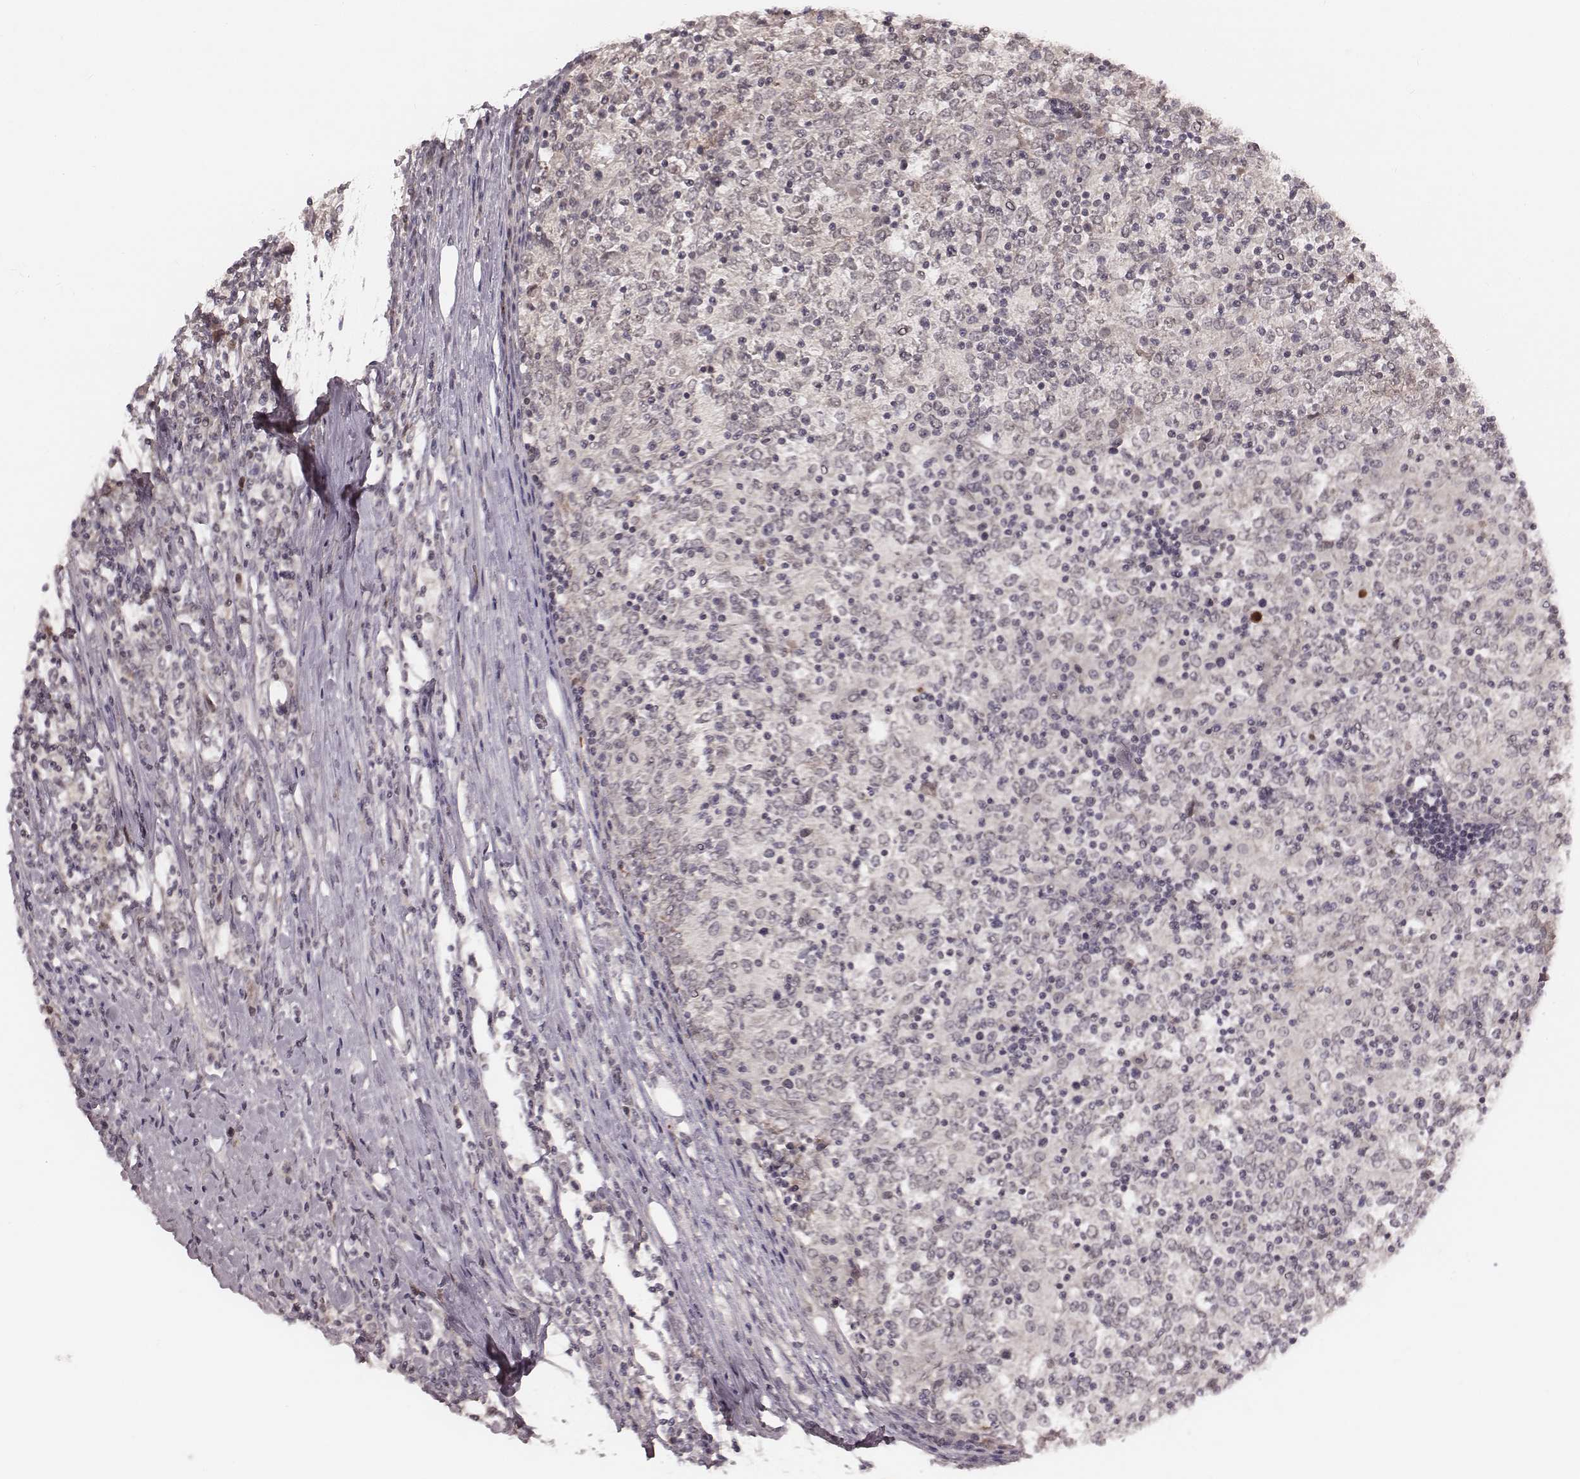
{"staining": {"intensity": "negative", "quantity": "none", "location": "none"}, "tissue": "lymphoma", "cell_type": "Tumor cells", "image_type": "cancer", "snomed": [{"axis": "morphology", "description": "Malignant lymphoma, non-Hodgkin's type, High grade"}, {"axis": "topography", "description": "Lymph node"}], "caption": "Tumor cells show no significant protein staining in lymphoma.", "gene": "IL5", "patient": {"sex": "female", "age": 84}}